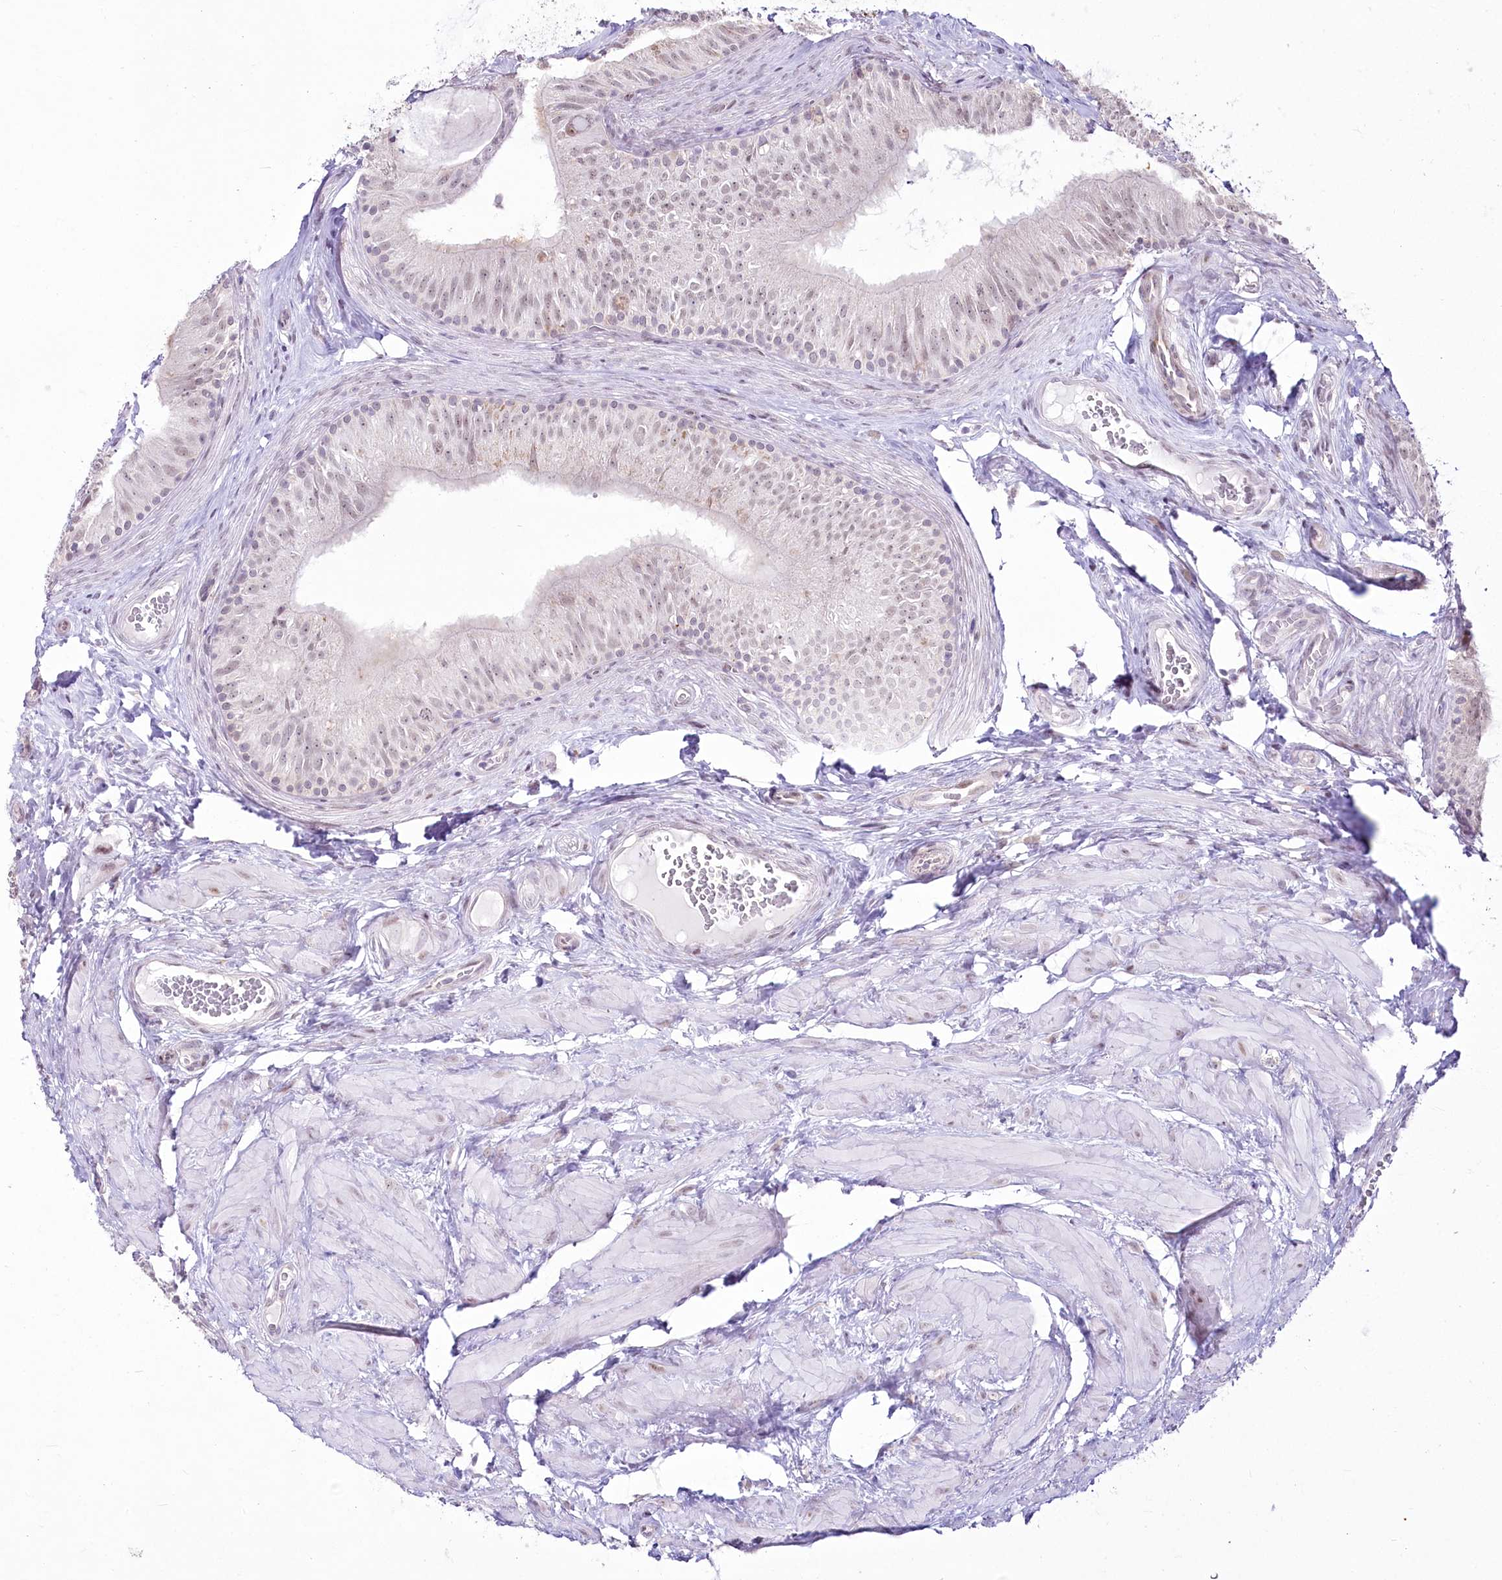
{"staining": {"intensity": "weak", "quantity": "<25%", "location": "cytoplasmic/membranous,nuclear"}, "tissue": "epididymis", "cell_type": "Glandular cells", "image_type": "normal", "snomed": [{"axis": "morphology", "description": "Normal tissue, NOS"}, {"axis": "topography", "description": "Epididymis"}], "caption": "A high-resolution image shows immunohistochemistry (IHC) staining of normal epididymis, which demonstrates no significant positivity in glandular cells.", "gene": "YBX3", "patient": {"sex": "male", "age": 46}}